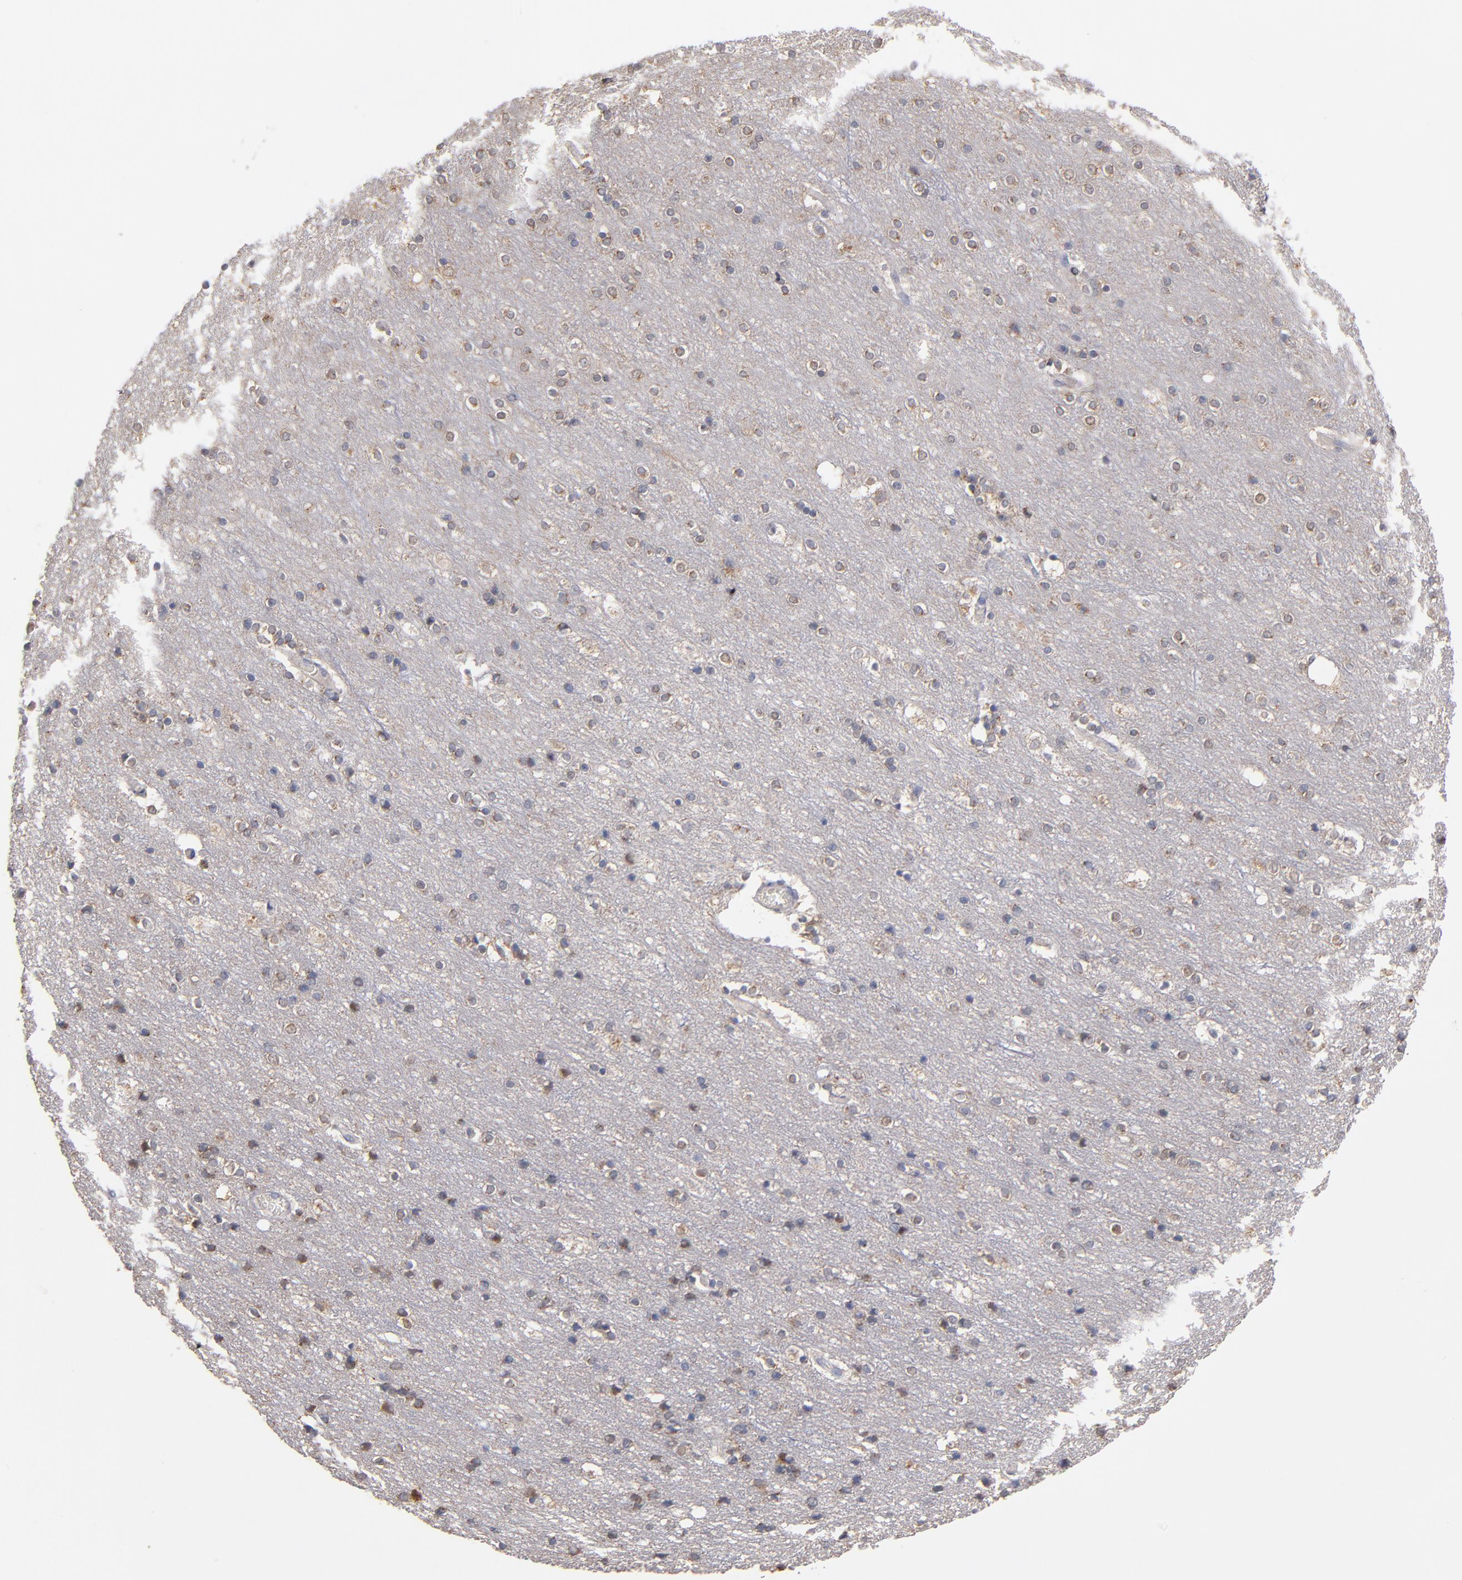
{"staining": {"intensity": "negative", "quantity": "none", "location": "none"}, "tissue": "cerebral cortex", "cell_type": "Endothelial cells", "image_type": "normal", "snomed": [{"axis": "morphology", "description": "Normal tissue, NOS"}, {"axis": "topography", "description": "Cerebral cortex"}], "caption": "An immunohistochemistry micrograph of normal cerebral cortex is shown. There is no staining in endothelial cells of cerebral cortex. (DAB (3,3'-diaminobenzidine) immunohistochemistry, high magnification).", "gene": "SELP", "patient": {"sex": "female", "age": 54}}